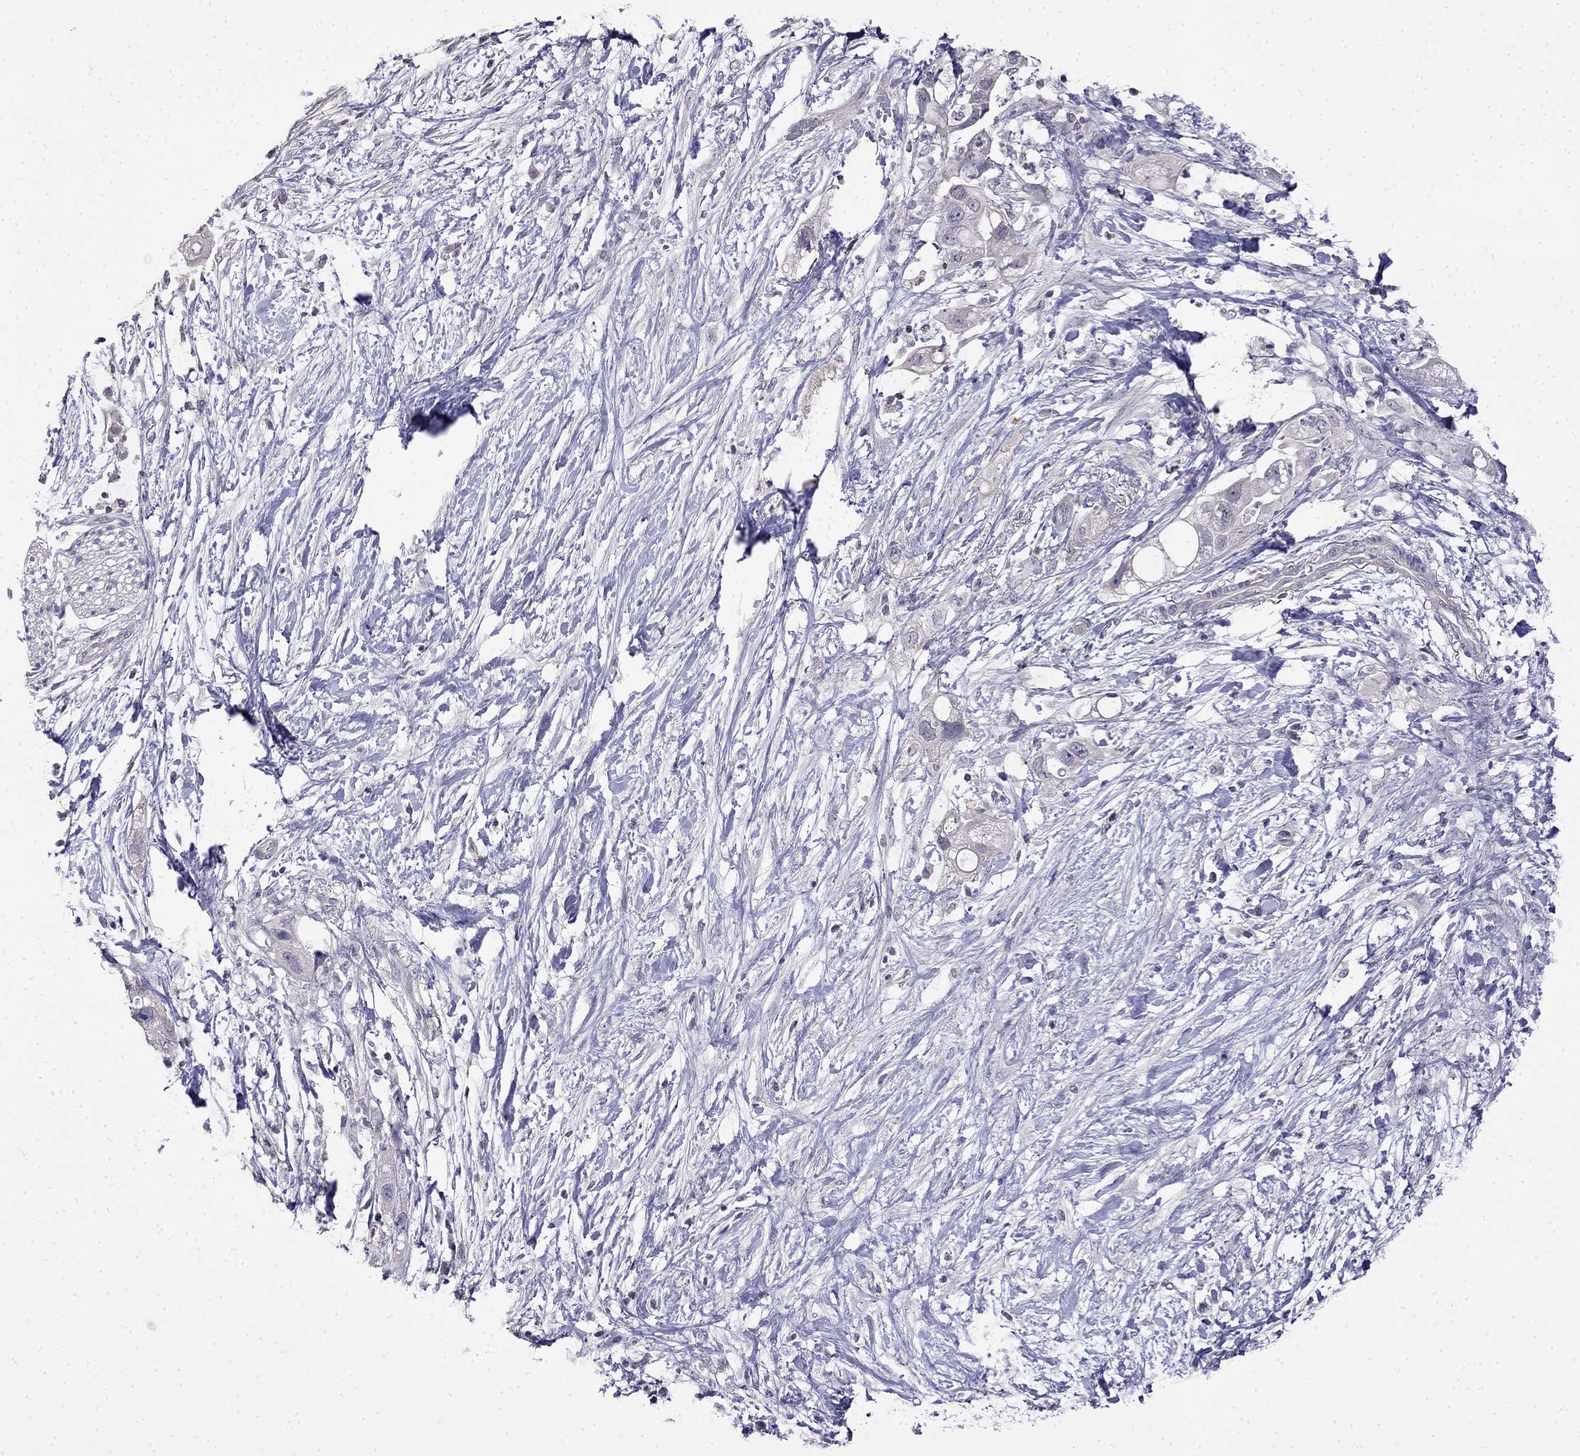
{"staining": {"intensity": "negative", "quantity": "none", "location": "none"}, "tissue": "pancreatic cancer", "cell_type": "Tumor cells", "image_type": "cancer", "snomed": [{"axis": "morphology", "description": "Adenocarcinoma, NOS"}, {"axis": "topography", "description": "Pancreas"}], "caption": "High magnification brightfield microscopy of pancreatic adenocarcinoma stained with DAB (brown) and counterstained with hematoxylin (blue): tumor cells show no significant expression.", "gene": "GUCA1B", "patient": {"sex": "female", "age": 72}}